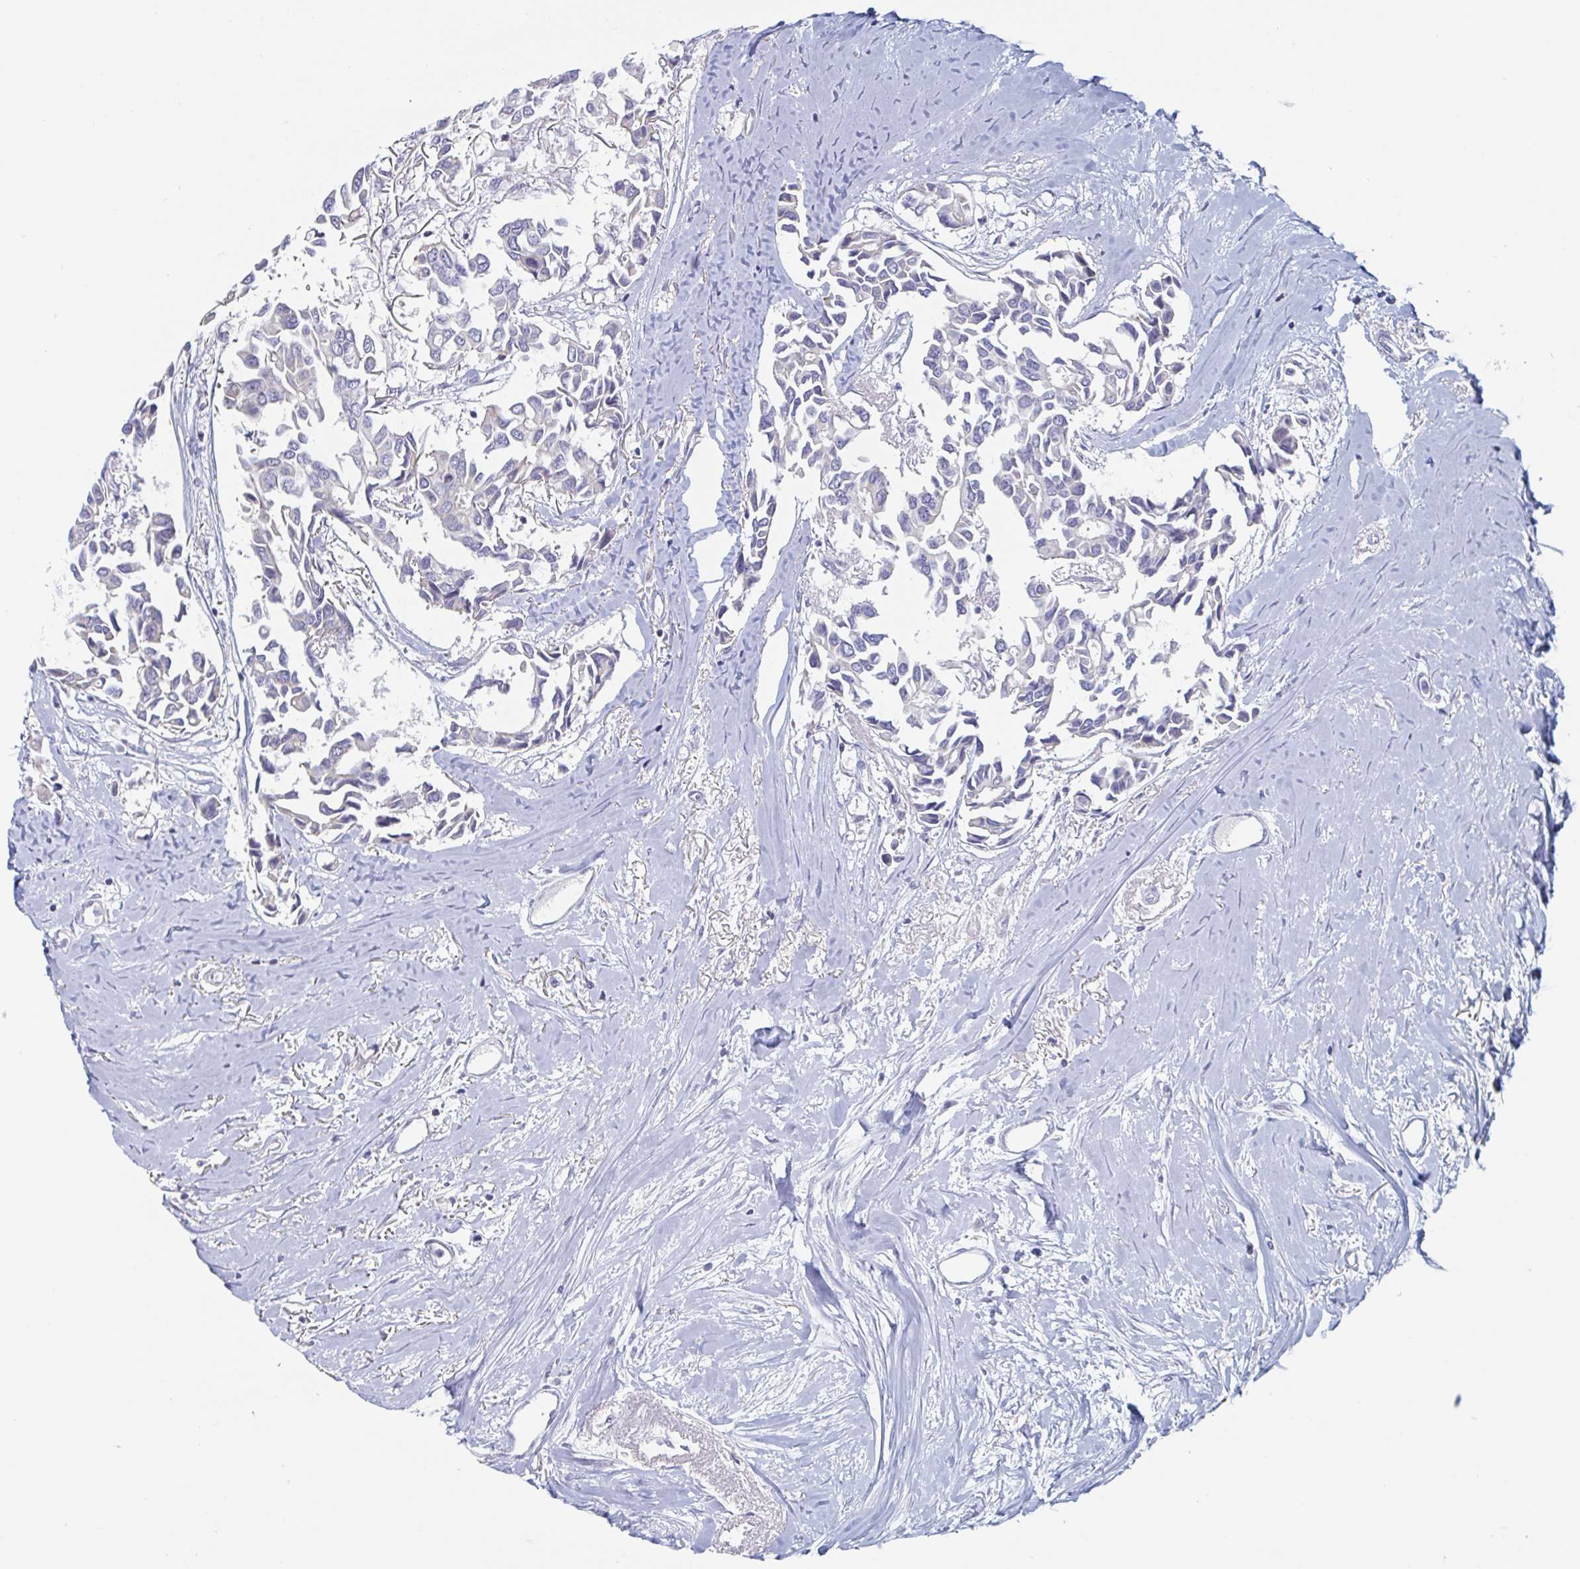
{"staining": {"intensity": "moderate", "quantity": "<25%", "location": "cytoplasmic/membranous"}, "tissue": "breast cancer", "cell_type": "Tumor cells", "image_type": "cancer", "snomed": [{"axis": "morphology", "description": "Duct carcinoma"}, {"axis": "topography", "description": "Breast"}], "caption": "Breast cancer was stained to show a protein in brown. There is low levels of moderate cytoplasmic/membranous positivity in about <25% of tumor cells.", "gene": "MRPL53", "patient": {"sex": "female", "age": 54}}